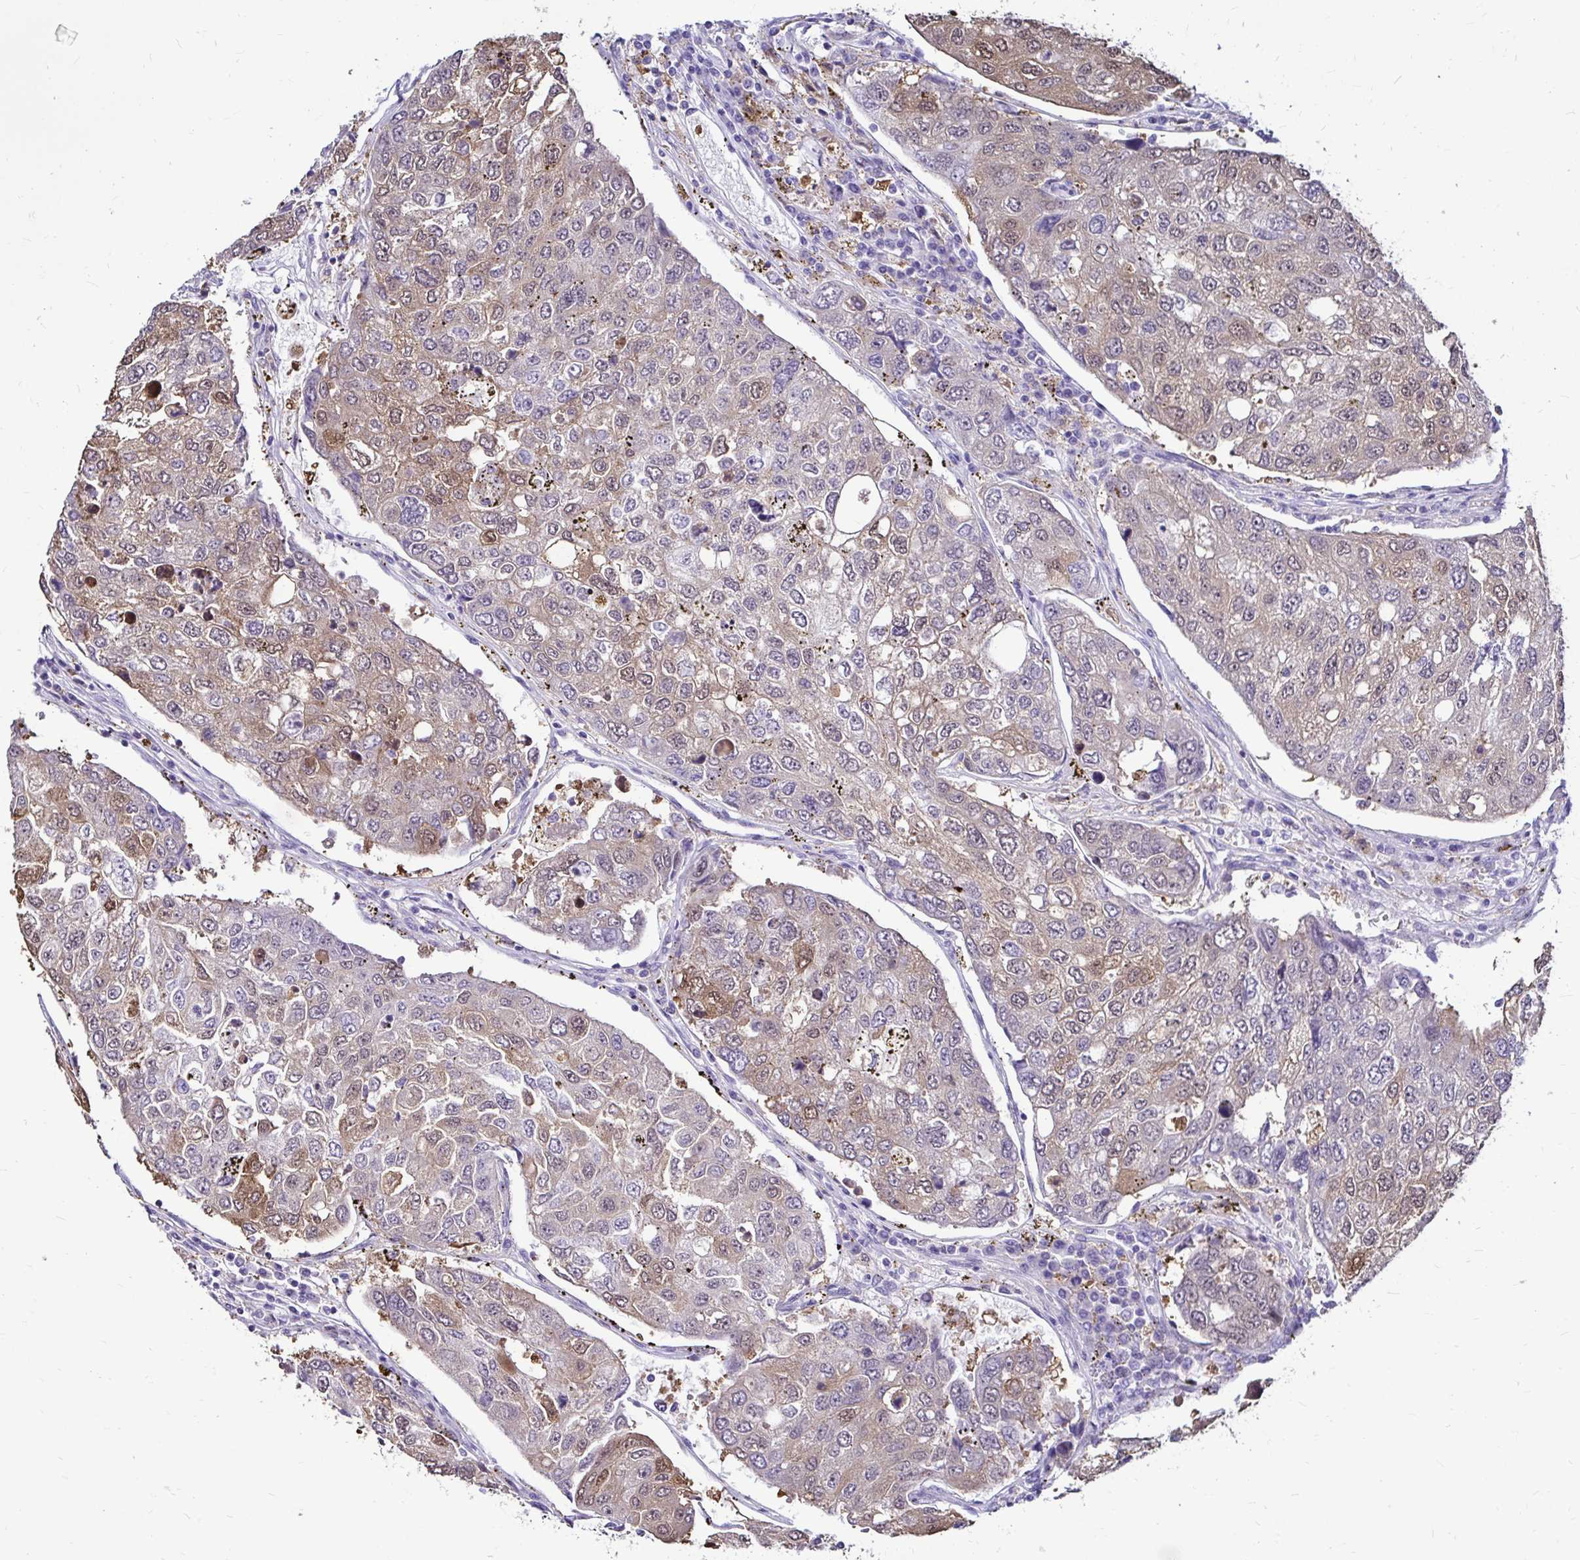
{"staining": {"intensity": "weak", "quantity": "<25%", "location": "cytoplasmic/membranous"}, "tissue": "urothelial cancer", "cell_type": "Tumor cells", "image_type": "cancer", "snomed": [{"axis": "morphology", "description": "Urothelial carcinoma, High grade"}, {"axis": "topography", "description": "Lymph node"}, {"axis": "topography", "description": "Urinary bladder"}], "caption": "Urothelial cancer was stained to show a protein in brown. There is no significant expression in tumor cells.", "gene": "IDH1", "patient": {"sex": "male", "age": 51}}